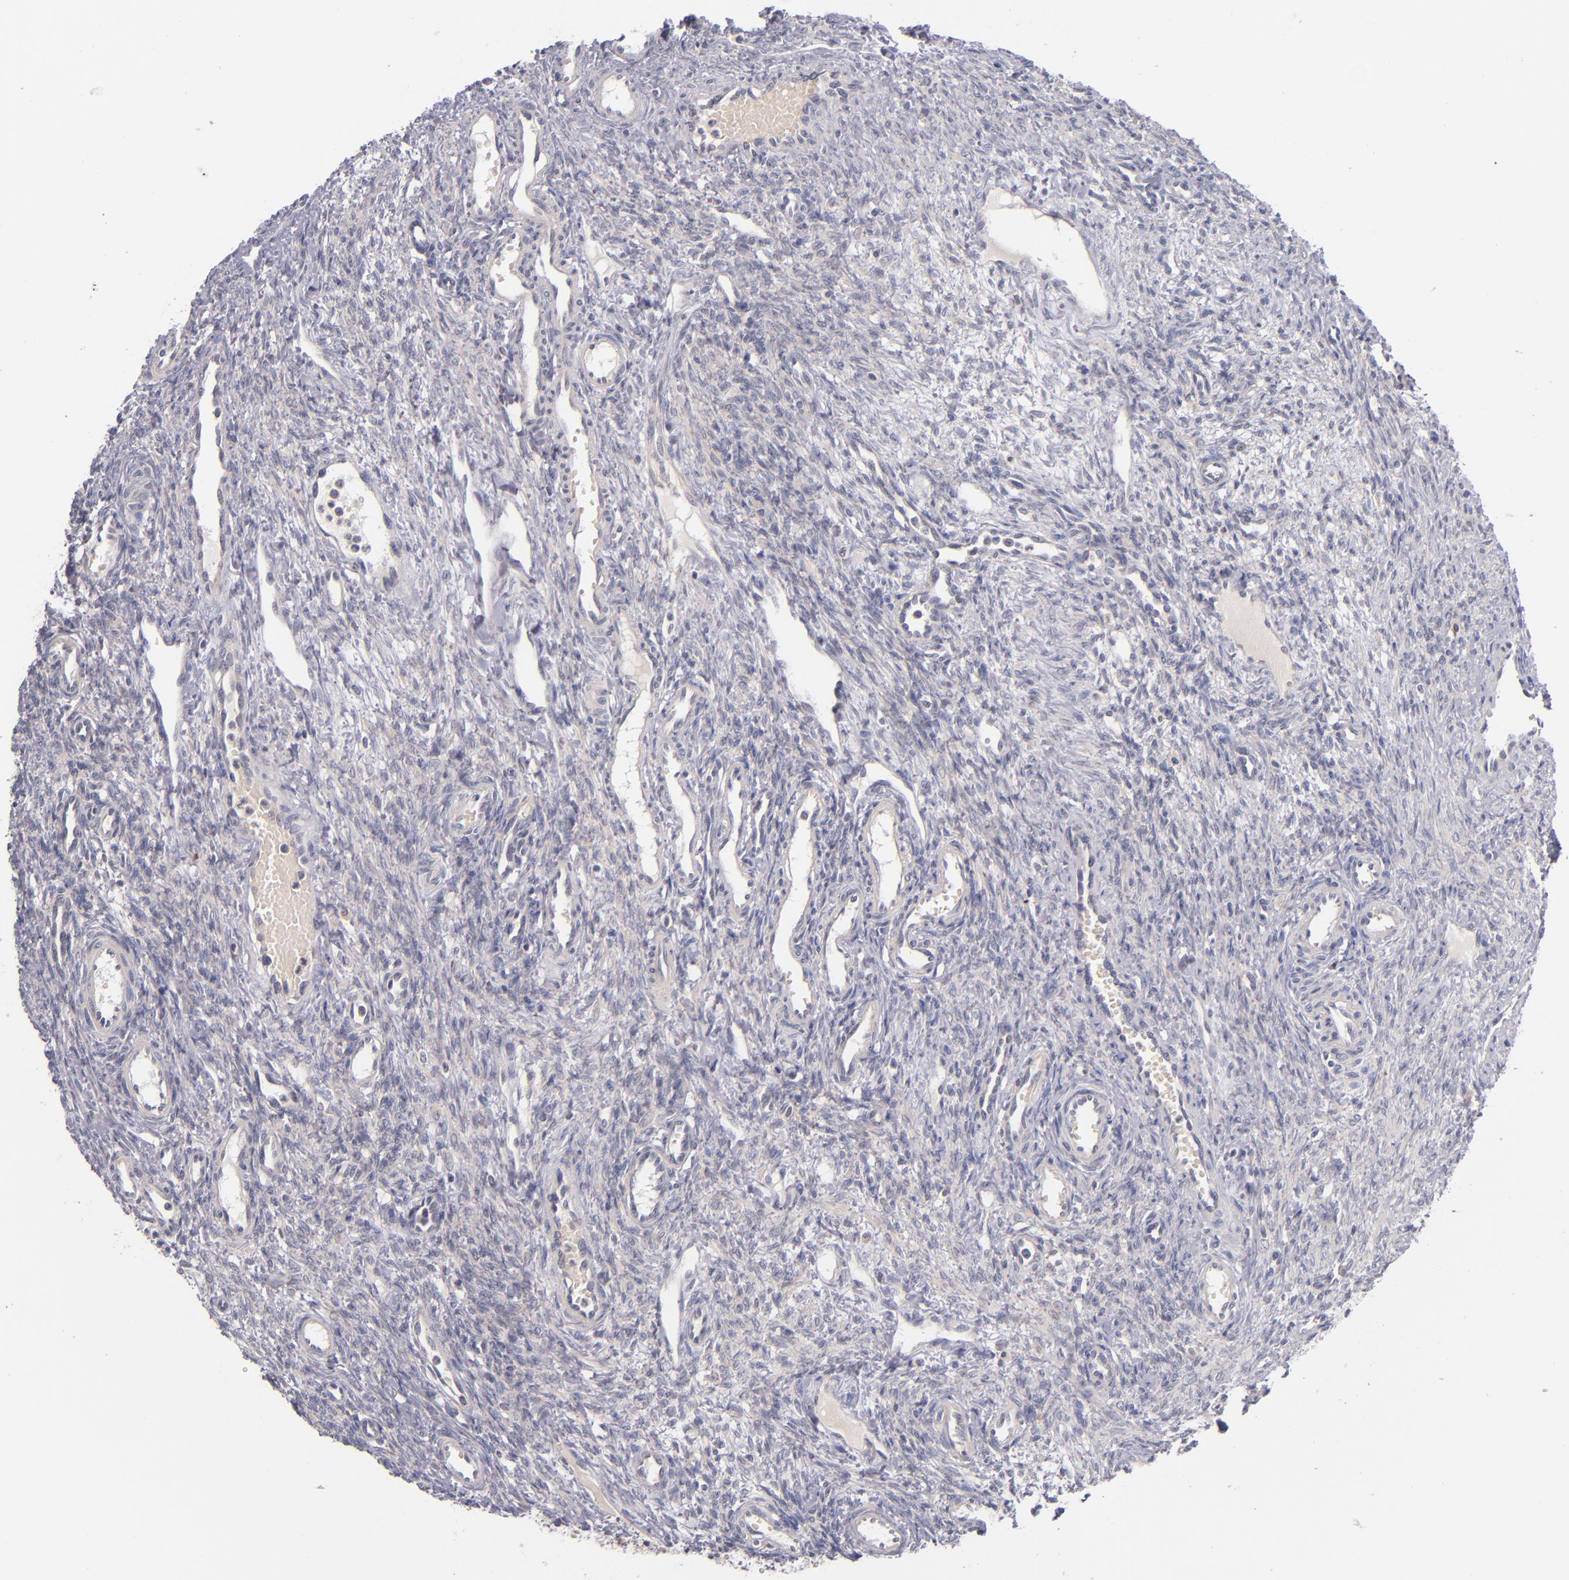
{"staining": {"intensity": "negative", "quantity": "none", "location": "none"}, "tissue": "ovary", "cell_type": "Follicle cells", "image_type": "normal", "snomed": [{"axis": "morphology", "description": "Normal tissue, NOS"}, {"axis": "topography", "description": "Ovary"}], "caption": "Immunohistochemistry (IHC) micrograph of unremarkable human ovary stained for a protein (brown), which demonstrates no expression in follicle cells. Nuclei are stained in blue.", "gene": "TSC2", "patient": {"sex": "female", "age": 33}}